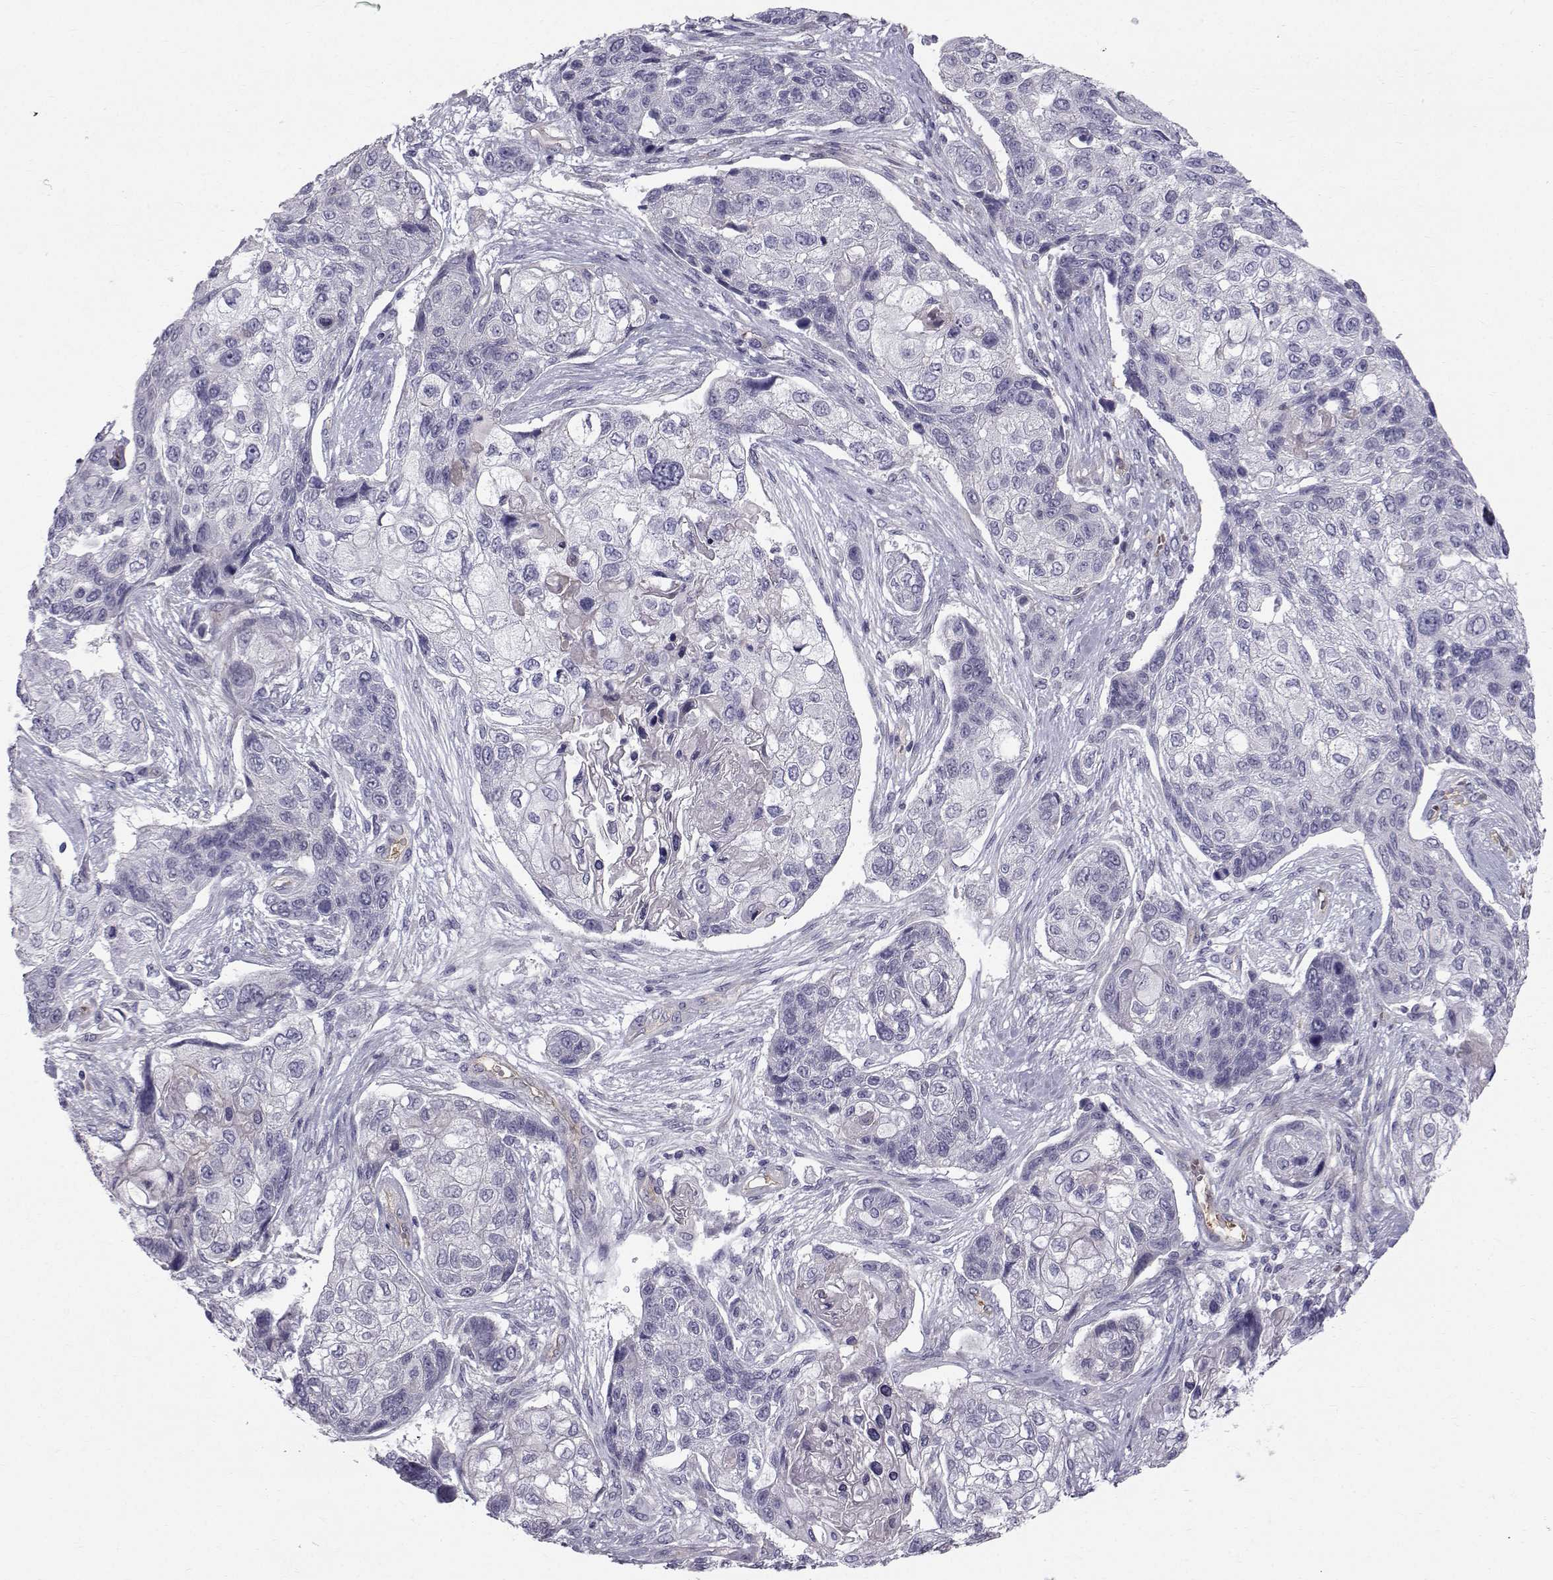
{"staining": {"intensity": "weak", "quantity": "<25%", "location": "cytoplasmic/membranous"}, "tissue": "lung cancer", "cell_type": "Tumor cells", "image_type": "cancer", "snomed": [{"axis": "morphology", "description": "Squamous cell carcinoma, NOS"}, {"axis": "topography", "description": "Lung"}], "caption": "A high-resolution image shows IHC staining of lung cancer (squamous cell carcinoma), which demonstrates no significant positivity in tumor cells.", "gene": "QPCT", "patient": {"sex": "male", "age": 69}}